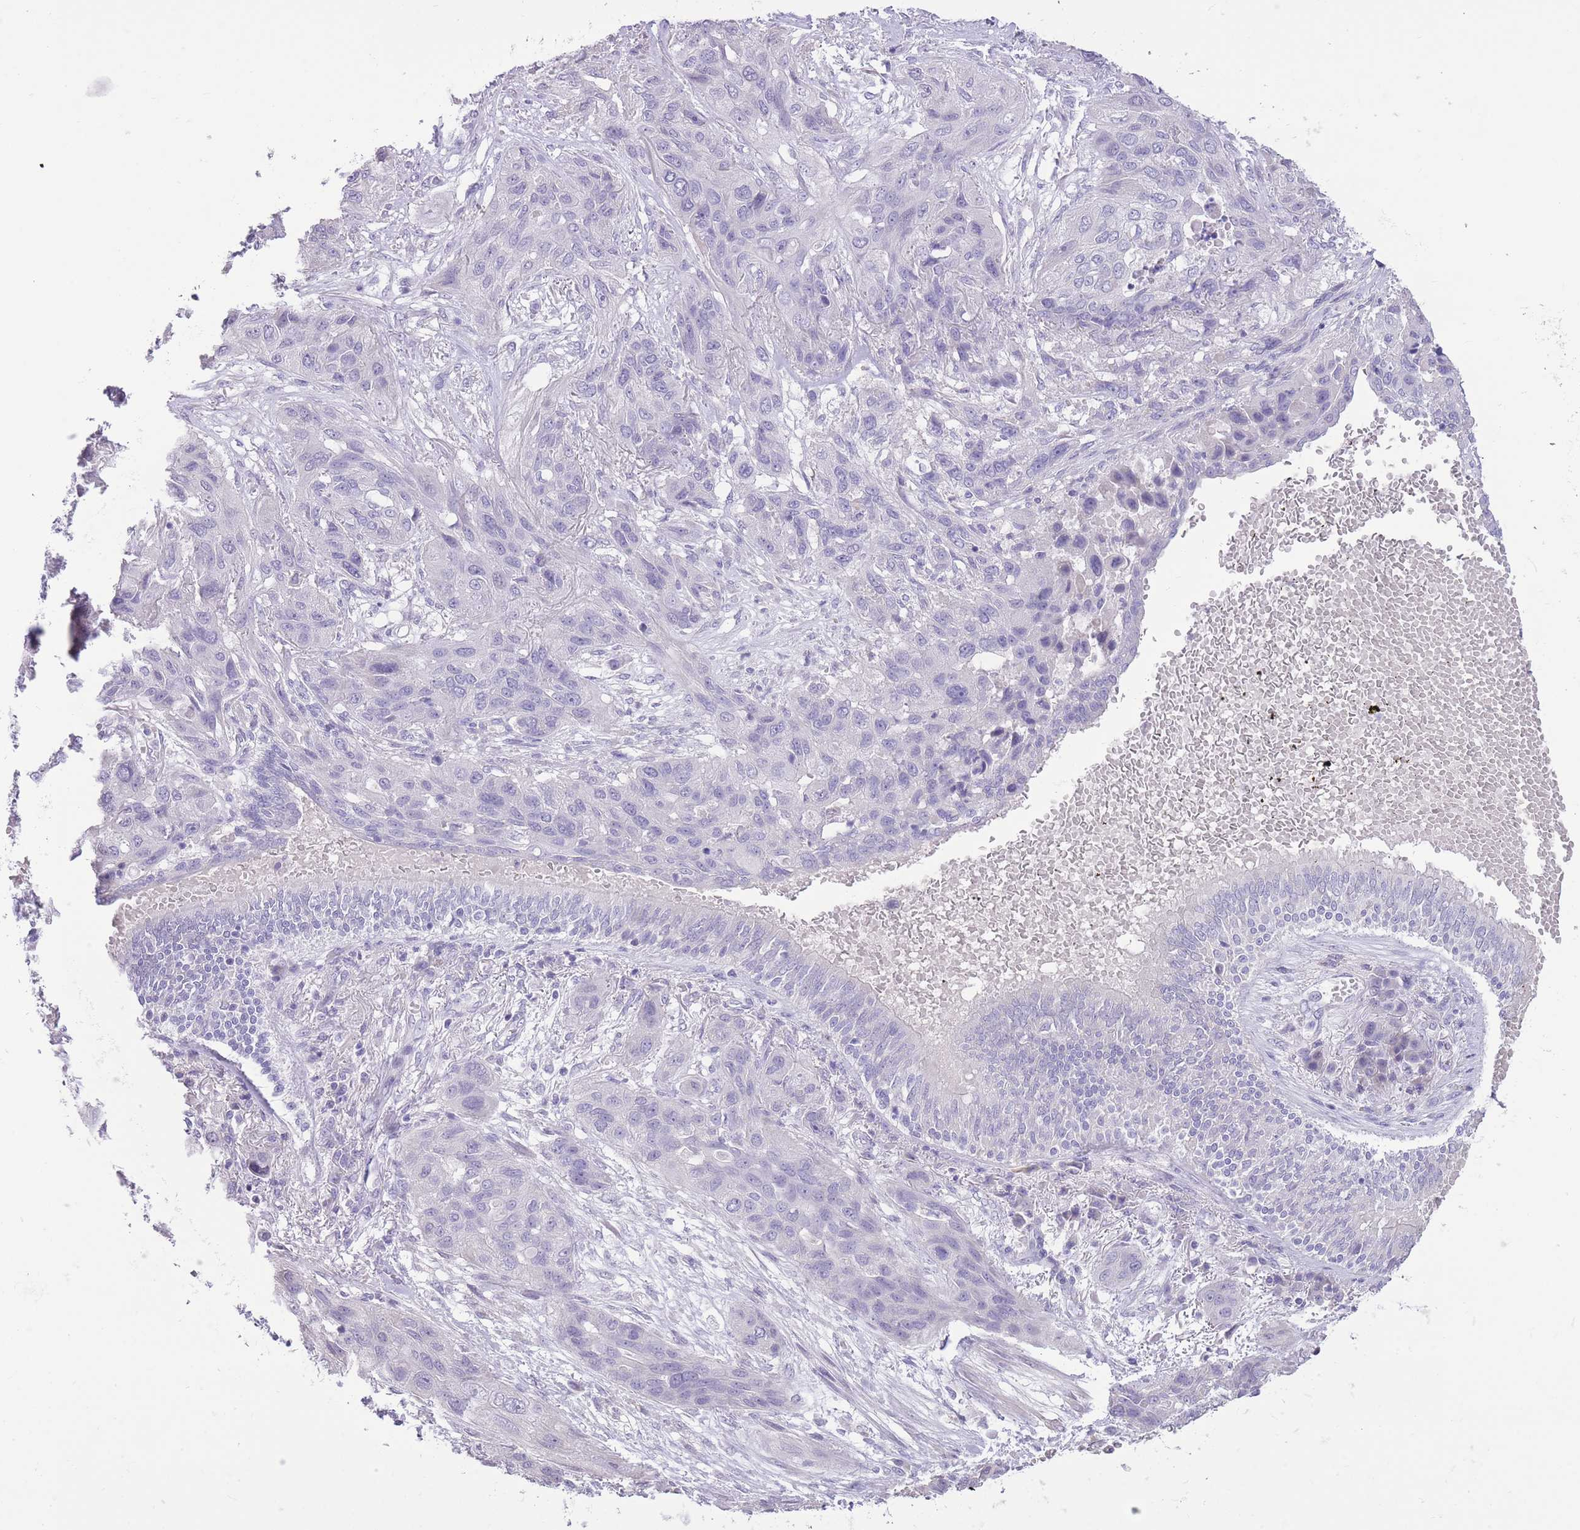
{"staining": {"intensity": "negative", "quantity": "none", "location": "none"}, "tissue": "lung cancer", "cell_type": "Tumor cells", "image_type": "cancer", "snomed": [{"axis": "morphology", "description": "Squamous cell carcinoma, NOS"}, {"axis": "topography", "description": "Lung"}], "caption": "High power microscopy photomicrograph of an immunohistochemistry (IHC) micrograph of lung cancer, revealing no significant positivity in tumor cells.", "gene": "WDR70", "patient": {"sex": "female", "age": 70}}